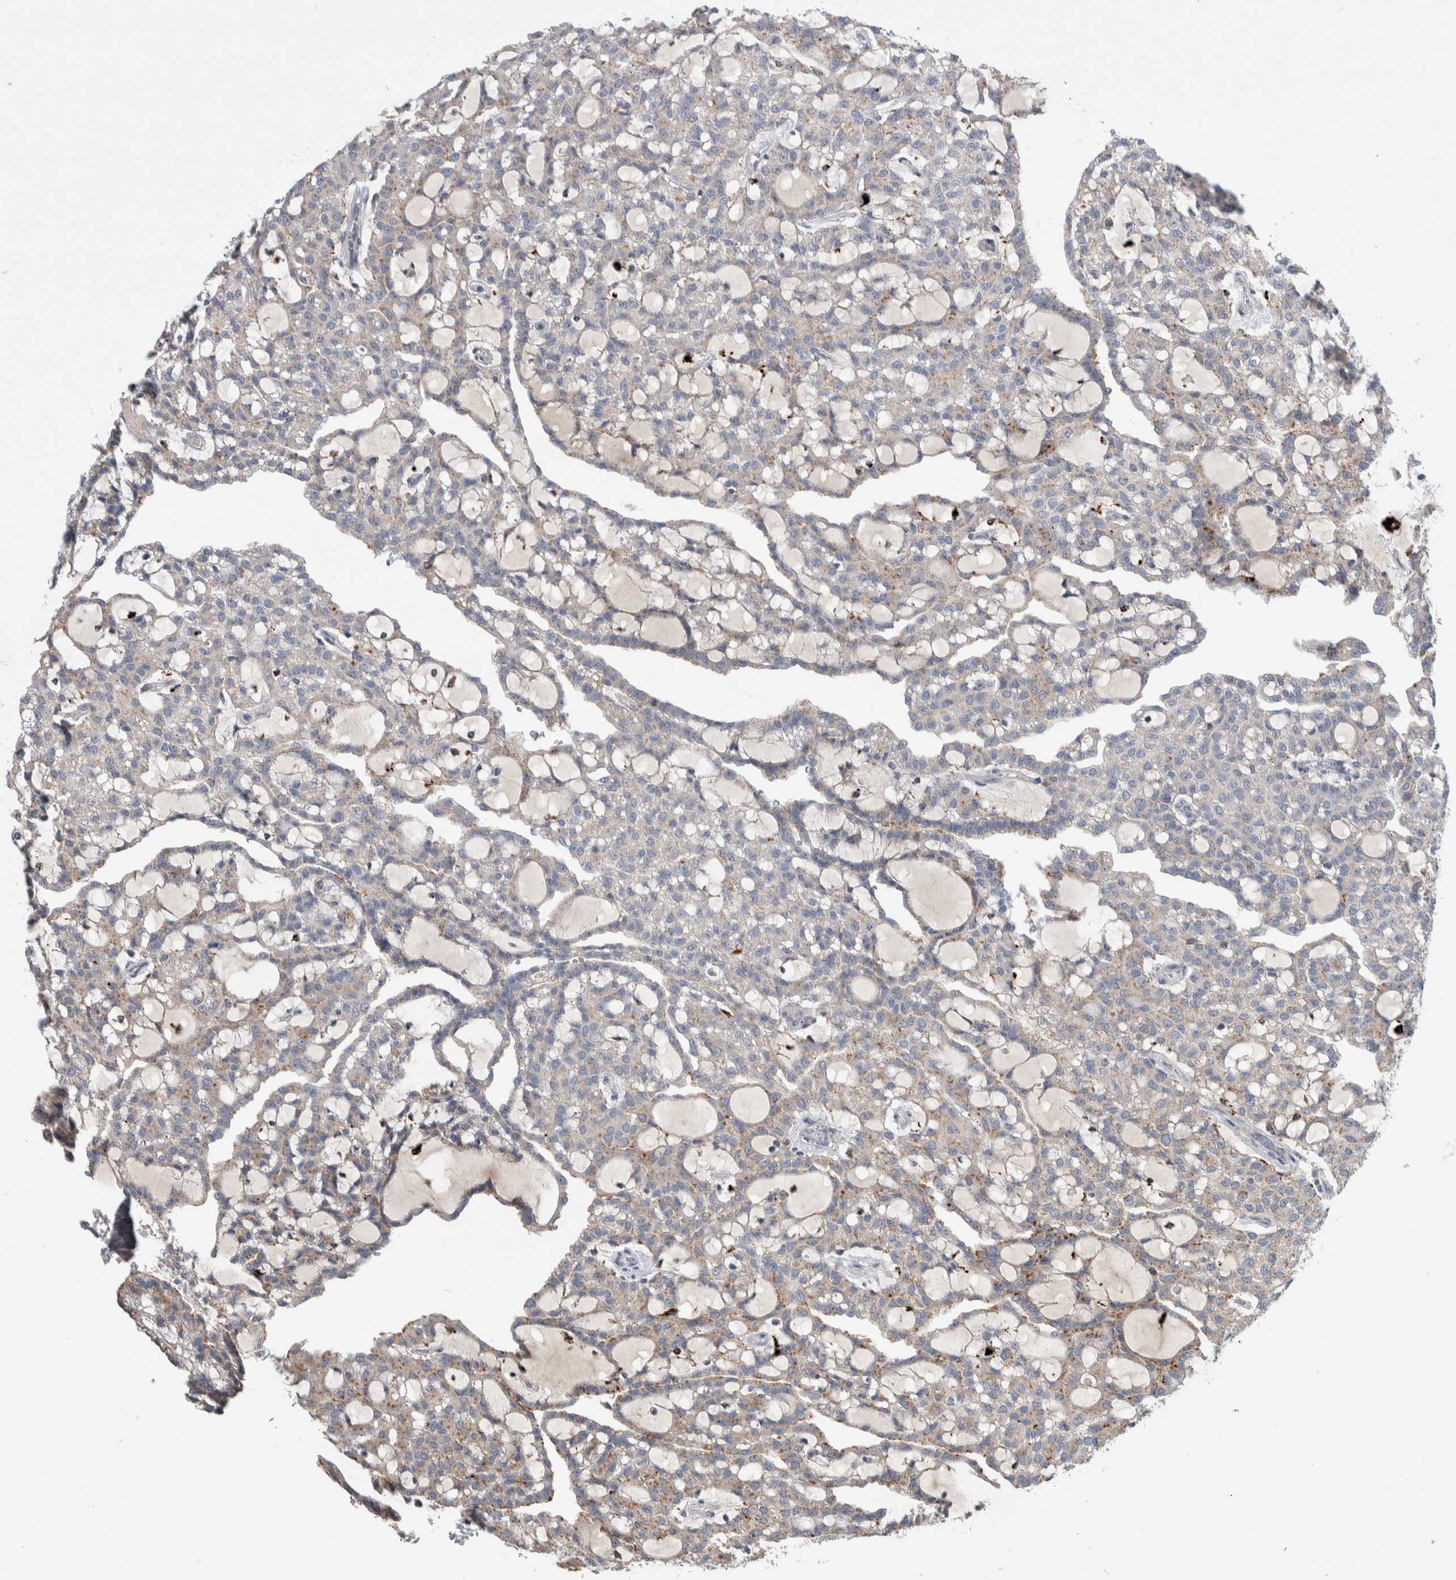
{"staining": {"intensity": "moderate", "quantity": "25%-75%", "location": "cytoplasmic/membranous"}, "tissue": "renal cancer", "cell_type": "Tumor cells", "image_type": "cancer", "snomed": [{"axis": "morphology", "description": "Adenocarcinoma, NOS"}, {"axis": "topography", "description": "Kidney"}], "caption": "Immunohistochemical staining of renal adenocarcinoma reveals medium levels of moderate cytoplasmic/membranous protein expression in about 25%-75% of tumor cells. Immunohistochemistry stains the protein of interest in brown and the nuclei are stained blue.", "gene": "FAM83G", "patient": {"sex": "male", "age": 63}}